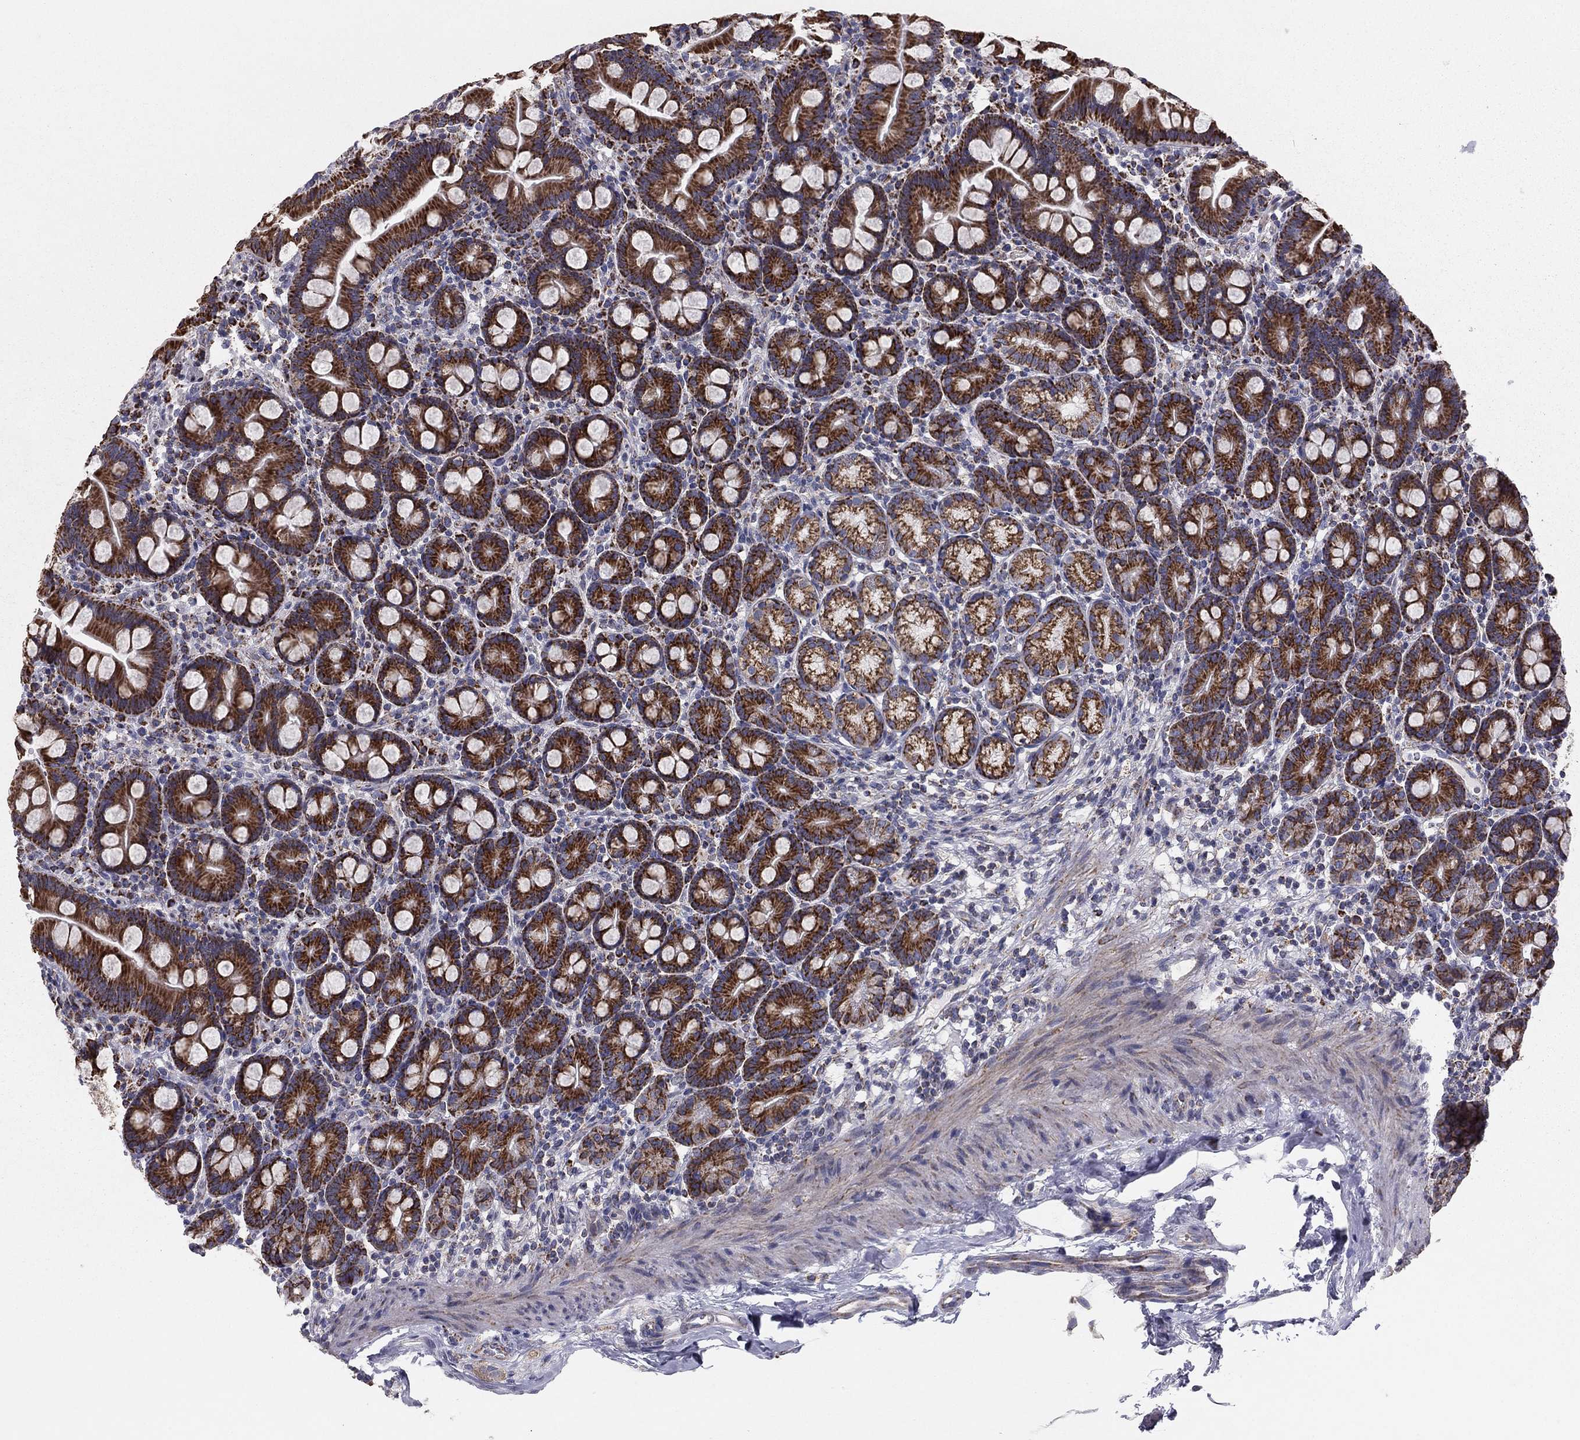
{"staining": {"intensity": "strong", "quantity": ">75%", "location": "cytoplasmic/membranous"}, "tissue": "small intestine", "cell_type": "Glandular cells", "image_type": "normal", "snomed": [{"axis": "morphology", "description": "Normal tissue, NOS"}, {"axis": "topography", "description": "Small intestine"}], "caption": "DAB immunohistochemical staining of normal small intestine reveals strong cytoplasmic/membranous protein expression in approximately >75% of glandular cells.", "gene": "NDUFV1", "patient": {"sex": "female", "age": 44}}